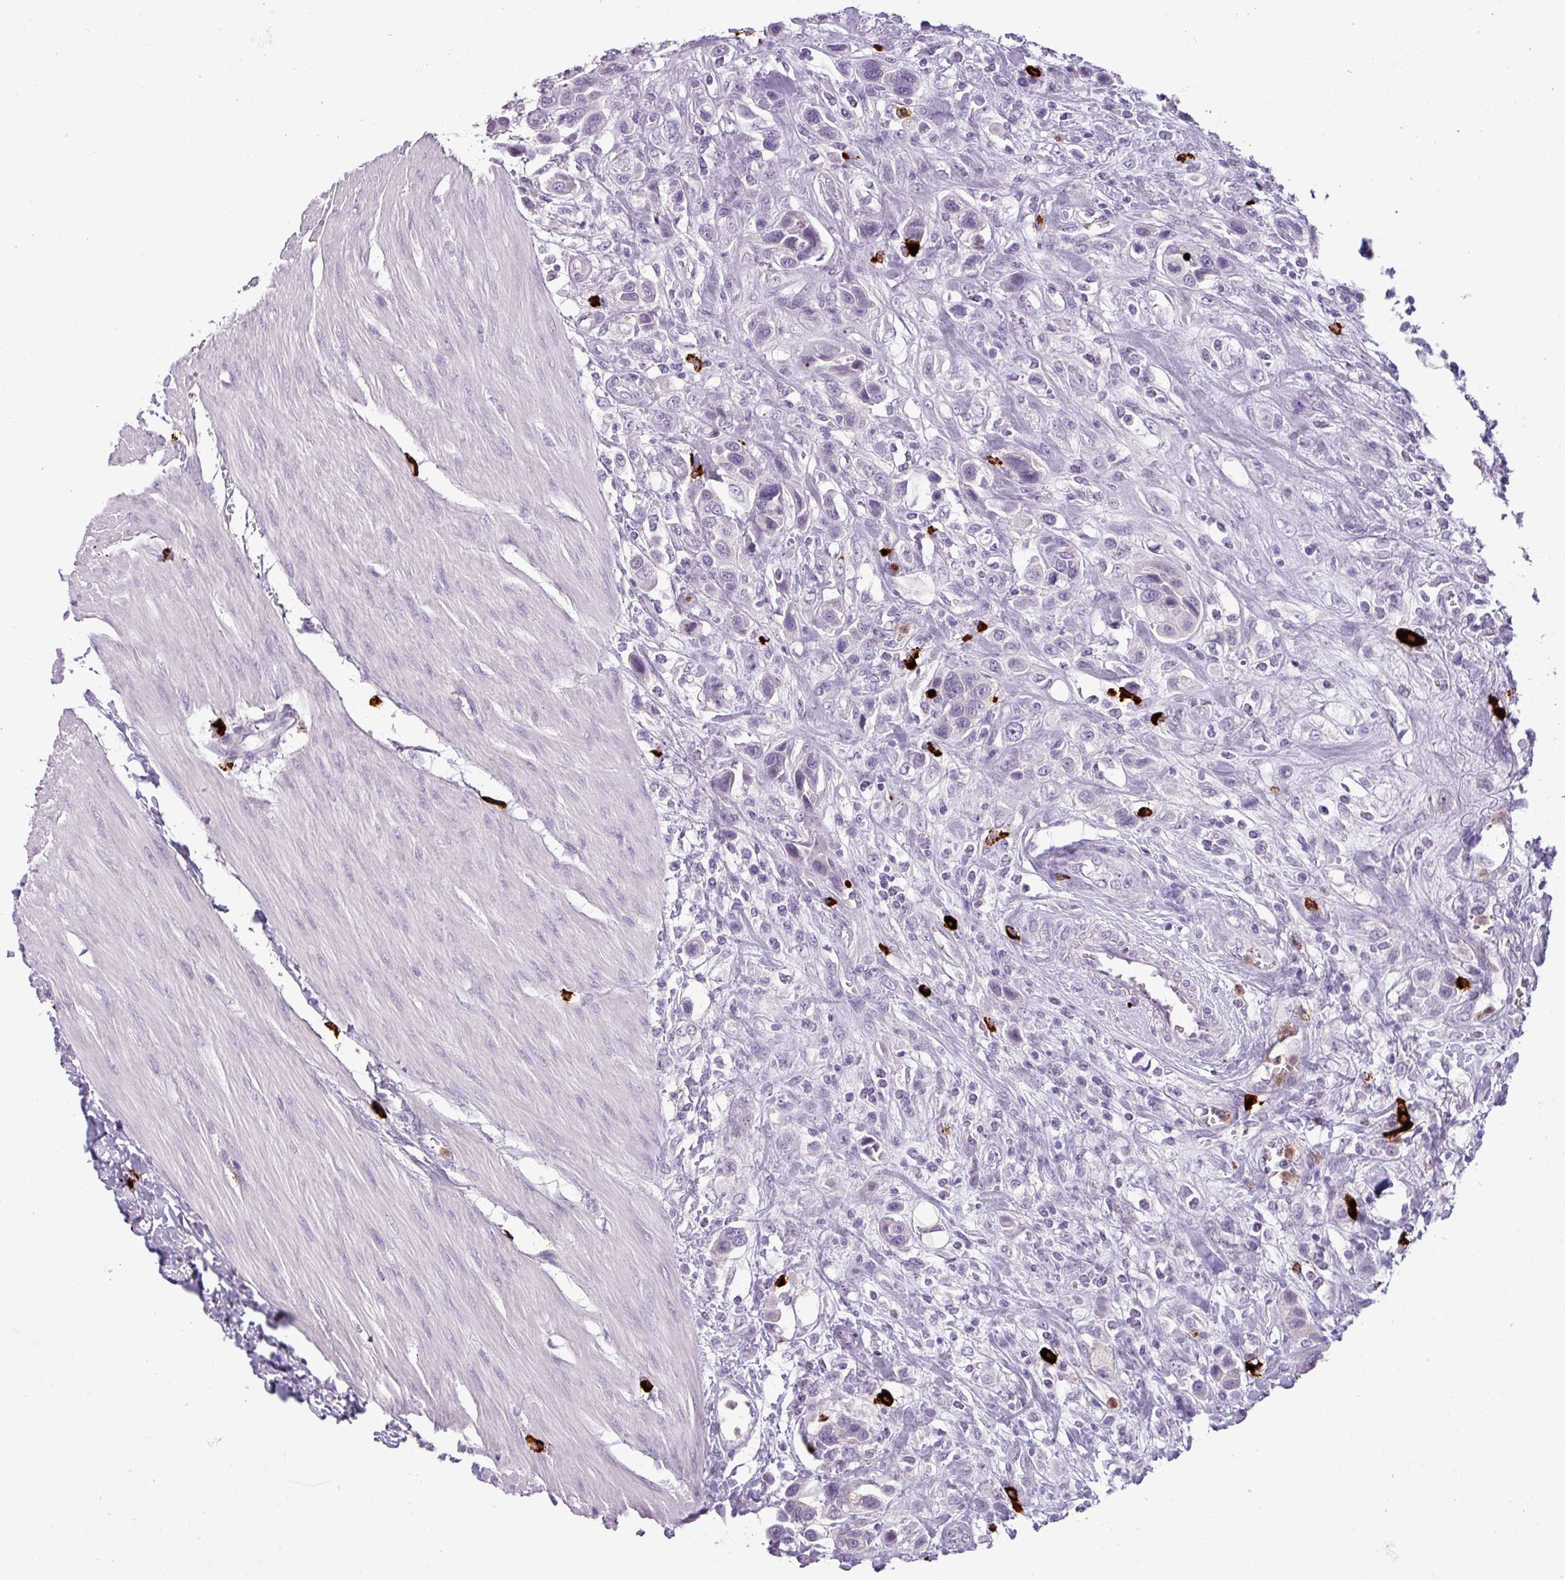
{"staining": {"intensity": "negative", "quantity": "none", "location": "none"}, "tissue": "urothelial cancer", "cell_type": "Tumor cells", "image_type": "cancer", "snomed": [{"axis": "morphology", "description": "Urothelial carcinoma, High grade"}, {"axis": "topography", "description": "Urinary bladder"}], "caption": "Tumor cells show no significant positivity in urothelial cancer.", "gene": "TRIM39", "patient": {"sex": "male", "age": 50}}